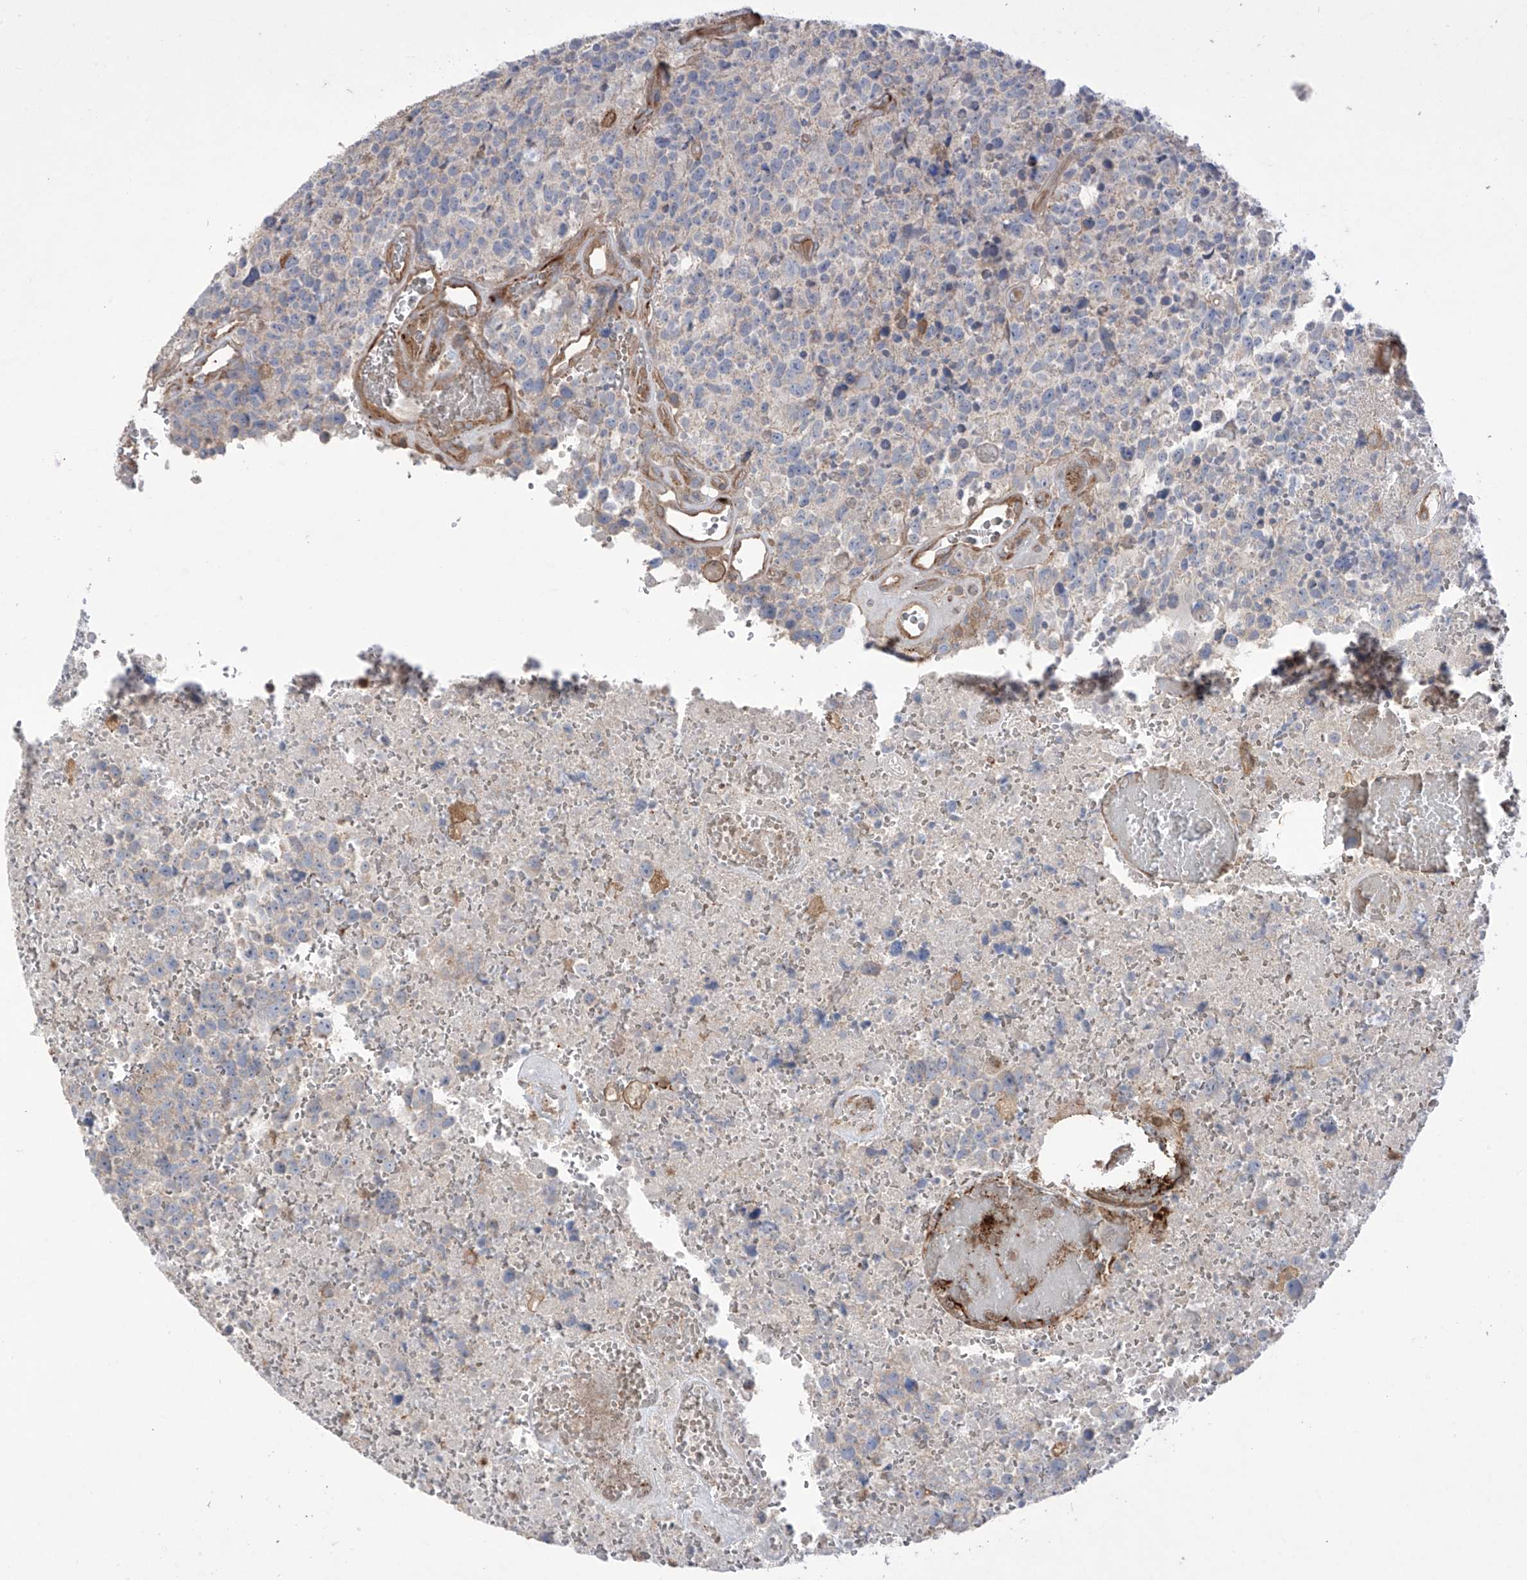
{"staining": {"intensity": "negative", "quantity": "none", "location": "none"}, "tissue": "glioma", "cell_type": "Tumor cells", "image_type": "cancer", "snomed": [{"axis": "morphology", "description": "Glioma, malignant, High grade"}, {"axis": "topography", "description": "Brain"}], "caption": "Glioma was stained to show a protein in brown. There is no significant staining in tumor cells. (DAB immunohistochemistry (IHC) with hematoxylin counter stain).", "gene": "TRMU", "patient": {"sex": "male", "age": 69}}